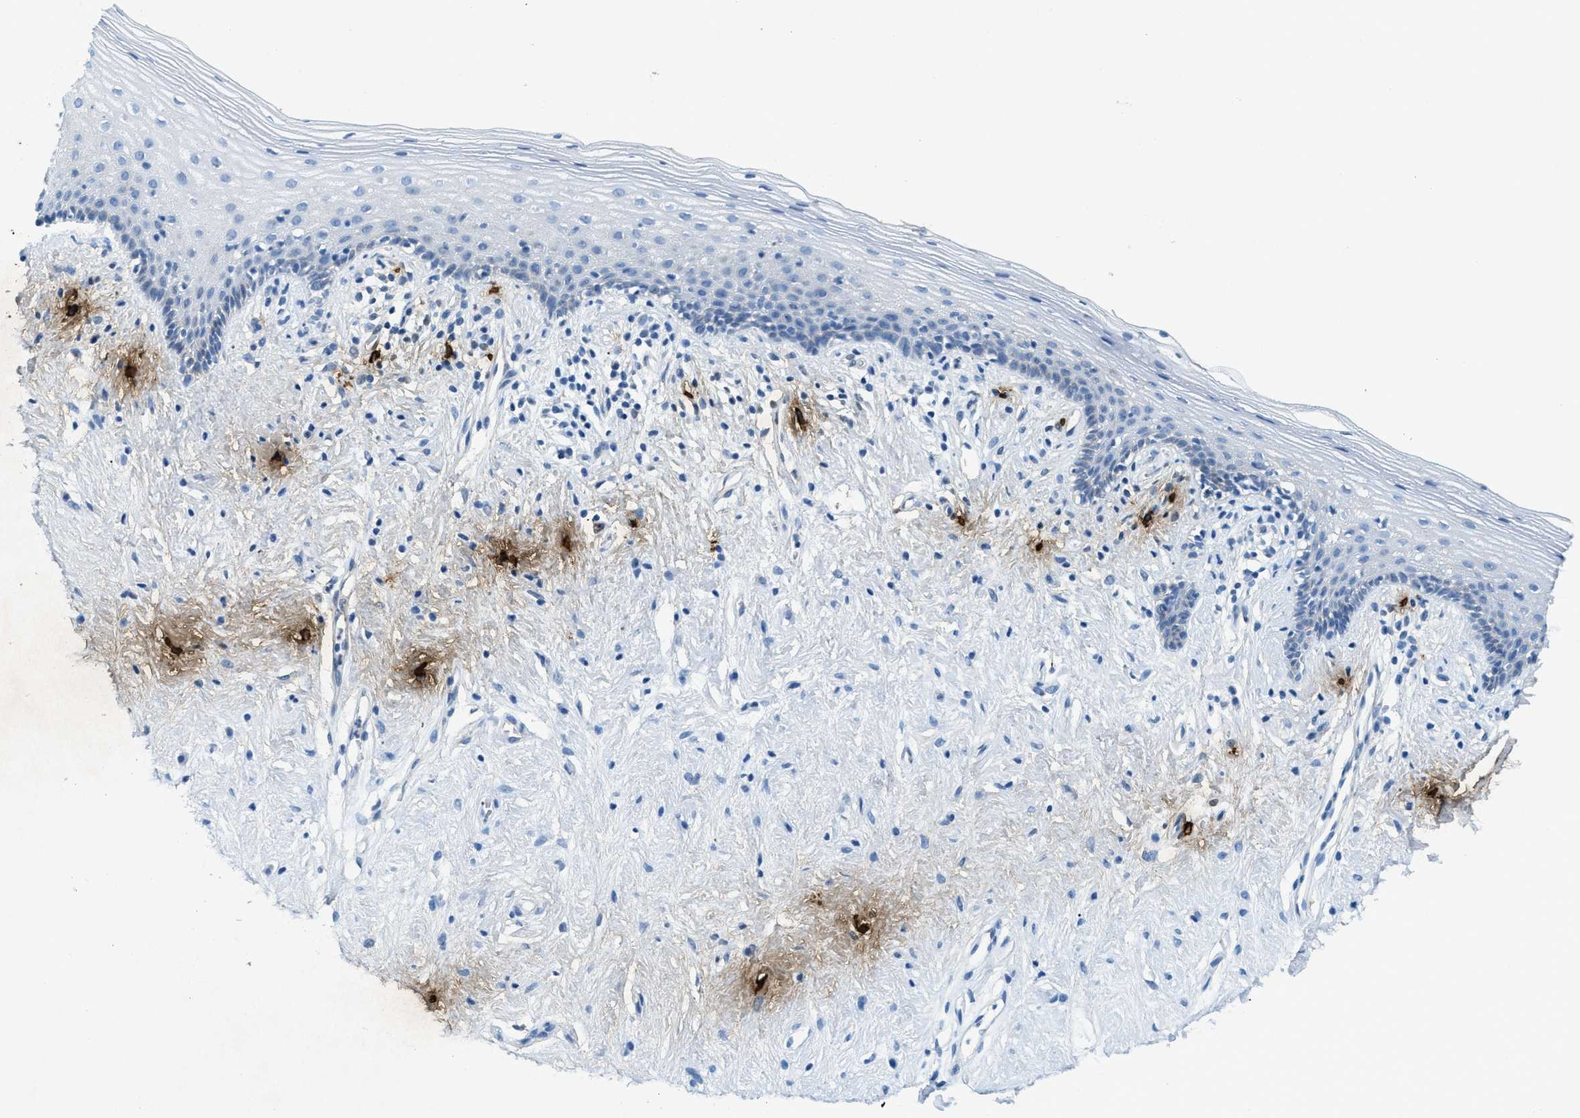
{"staining": {"intensity": "negative", "quantity": "none", "location": "none"}, "tissue": "vagina", "cell_type": "Squamous epithelial cells", "image_type": "normal", "snomed": [{"axis": "morphology", "description": "Normal tissue, NOS"}, {"axis": "topography", "description": "Vagina"}], "caption": "Immunohistochemistry (IHC) photomicrograph of benign vagina: human vagina stained with DAB (3,3'-diaminobenzidine) reveals no significant protein staining in squamous epithelial cells. (IHC, brightfield microscopy, high magnification).", "gene": "TPSAB1", "patient": {"sex": "female", "age": 44}}